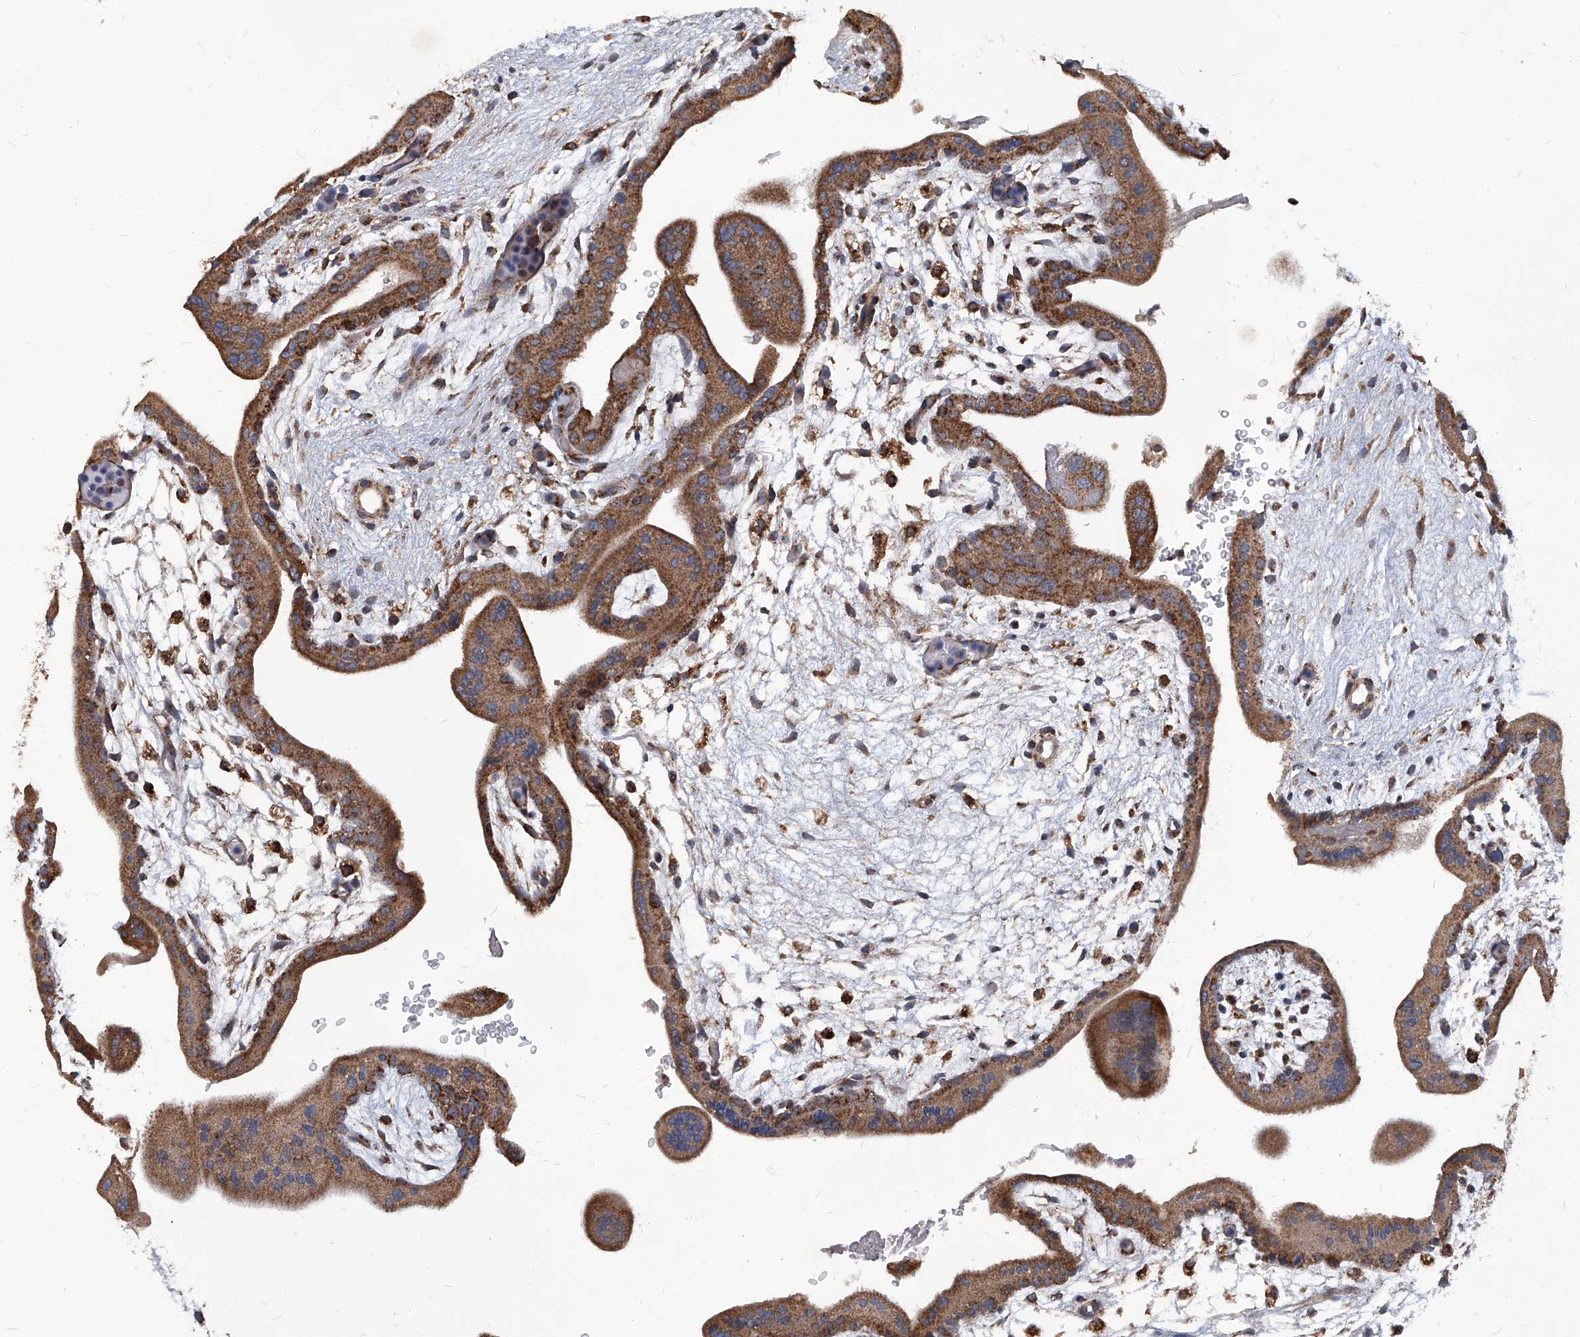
{"staining": {"intensity": "weak", "quantity": ">75%", "location": "cytoplasmic/membranous"}, "tissue": "placenta", "cell_type": "Decidual cells", "image_type": "normal", "snomed": [{"axis": "morphology", "description": "Normal tissue, NOS"}, {"axis": "topography", "description": "Placenta"}], "caption": "DAB immunohistochemical staining of unremarkable human placenta exhibits weak cytoplasmic/membranous protein expression in about >75% of decidual cells.", "gene": "TNFRSF13B", "patient": {"sex": "female", "age": 35}}